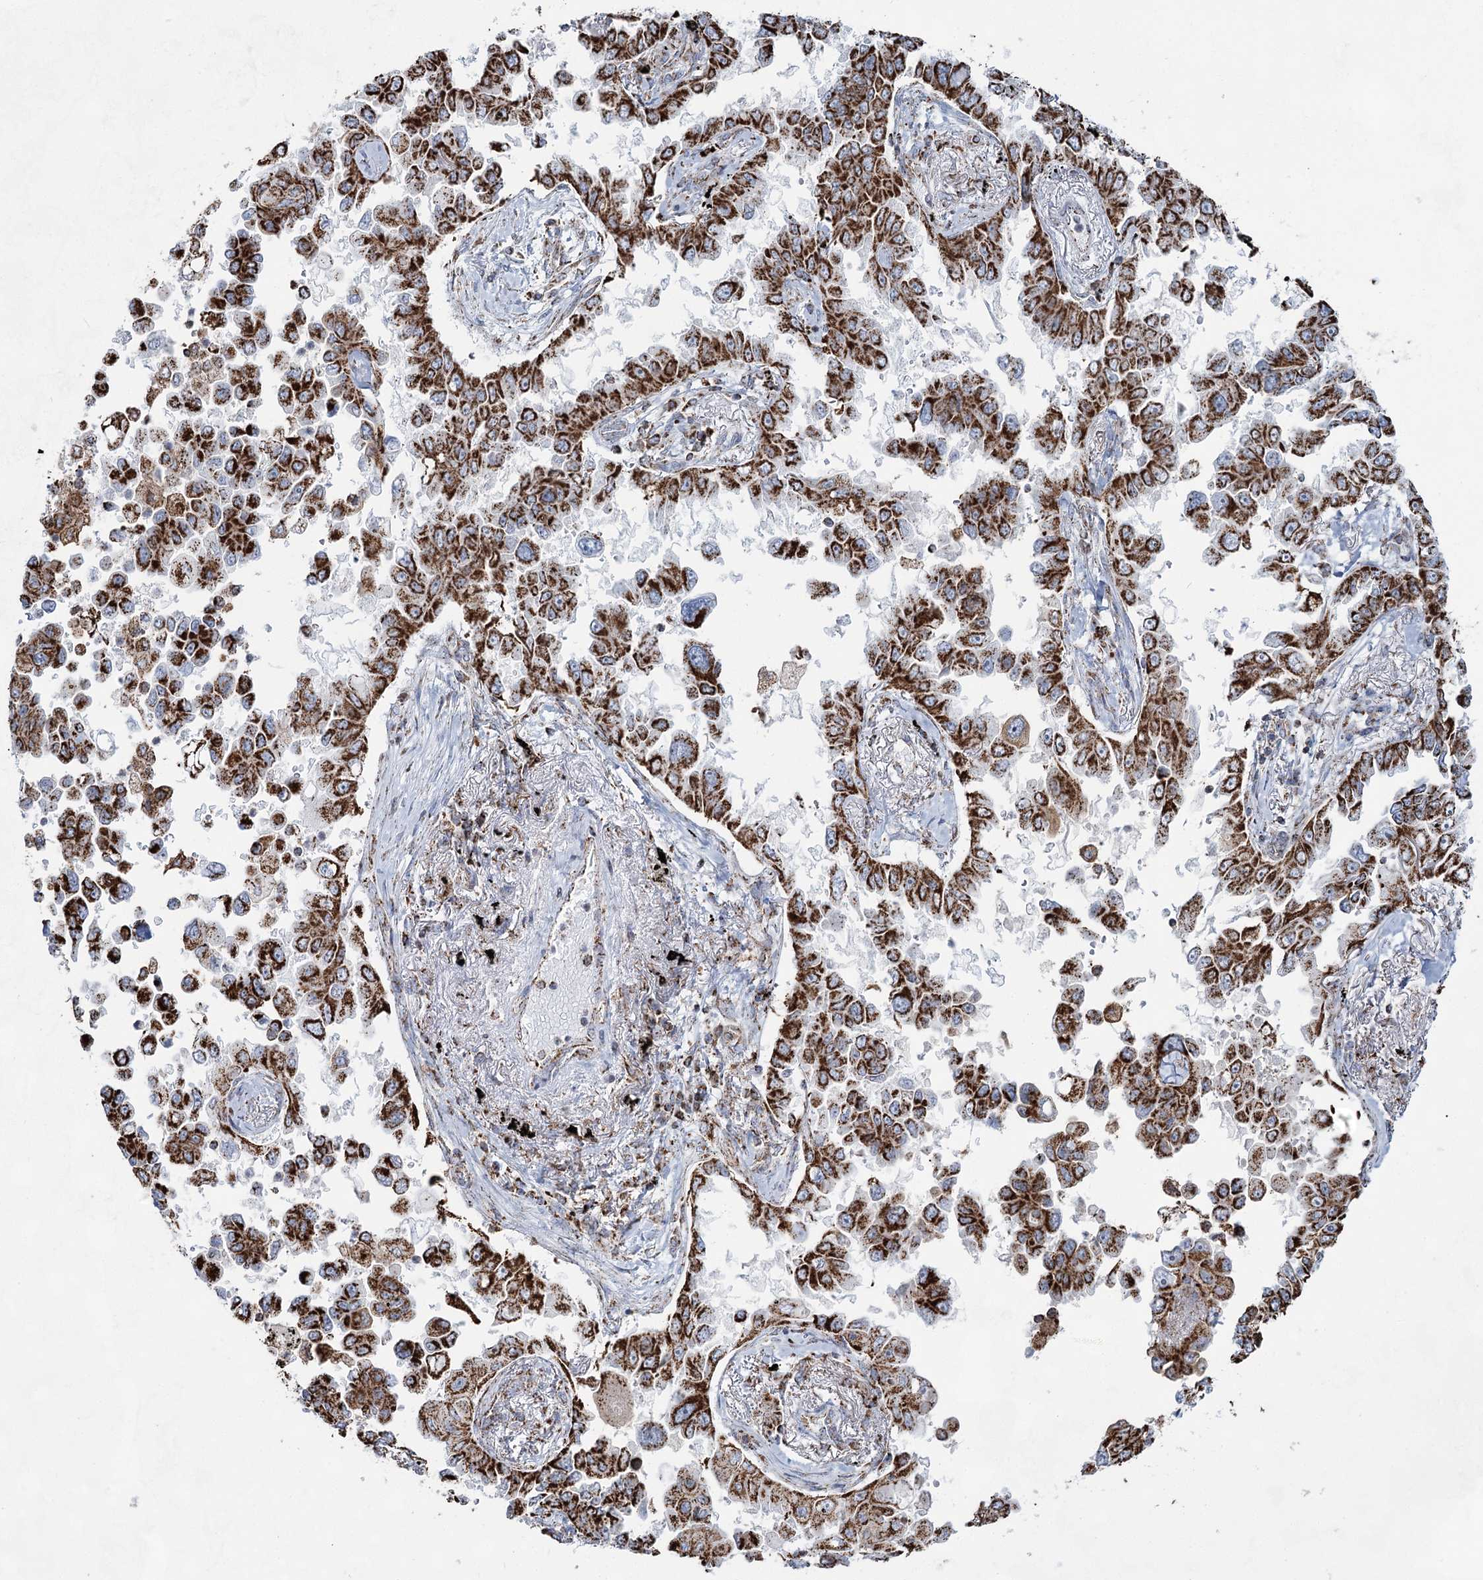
{"staining": {"intensity": "strong", "quantity": ">75%", "location": "cytoplasmic/membranous"}, "tissue": "lung cancer", "cell_type": "Tumor cells", "image_type": "cancer", "snomed": [{"axis": "morphology", "description": "Adenocarcinoma, NOS"}, {"axis": "topography", "description": "Lung"}], "caption": "A high-resolution image shows immunohistochemistry staining of lung cancer (adenocarcinoma), which shows strong cytoplasmic/membranous staining in about >75% of tumor cells. Immunohistochemistry (ihc) stains the protein of interest in brown and the nuclei are stained blue.", "gene": "CWF19L1", "patient": {"sex": "female", "age": 67}}